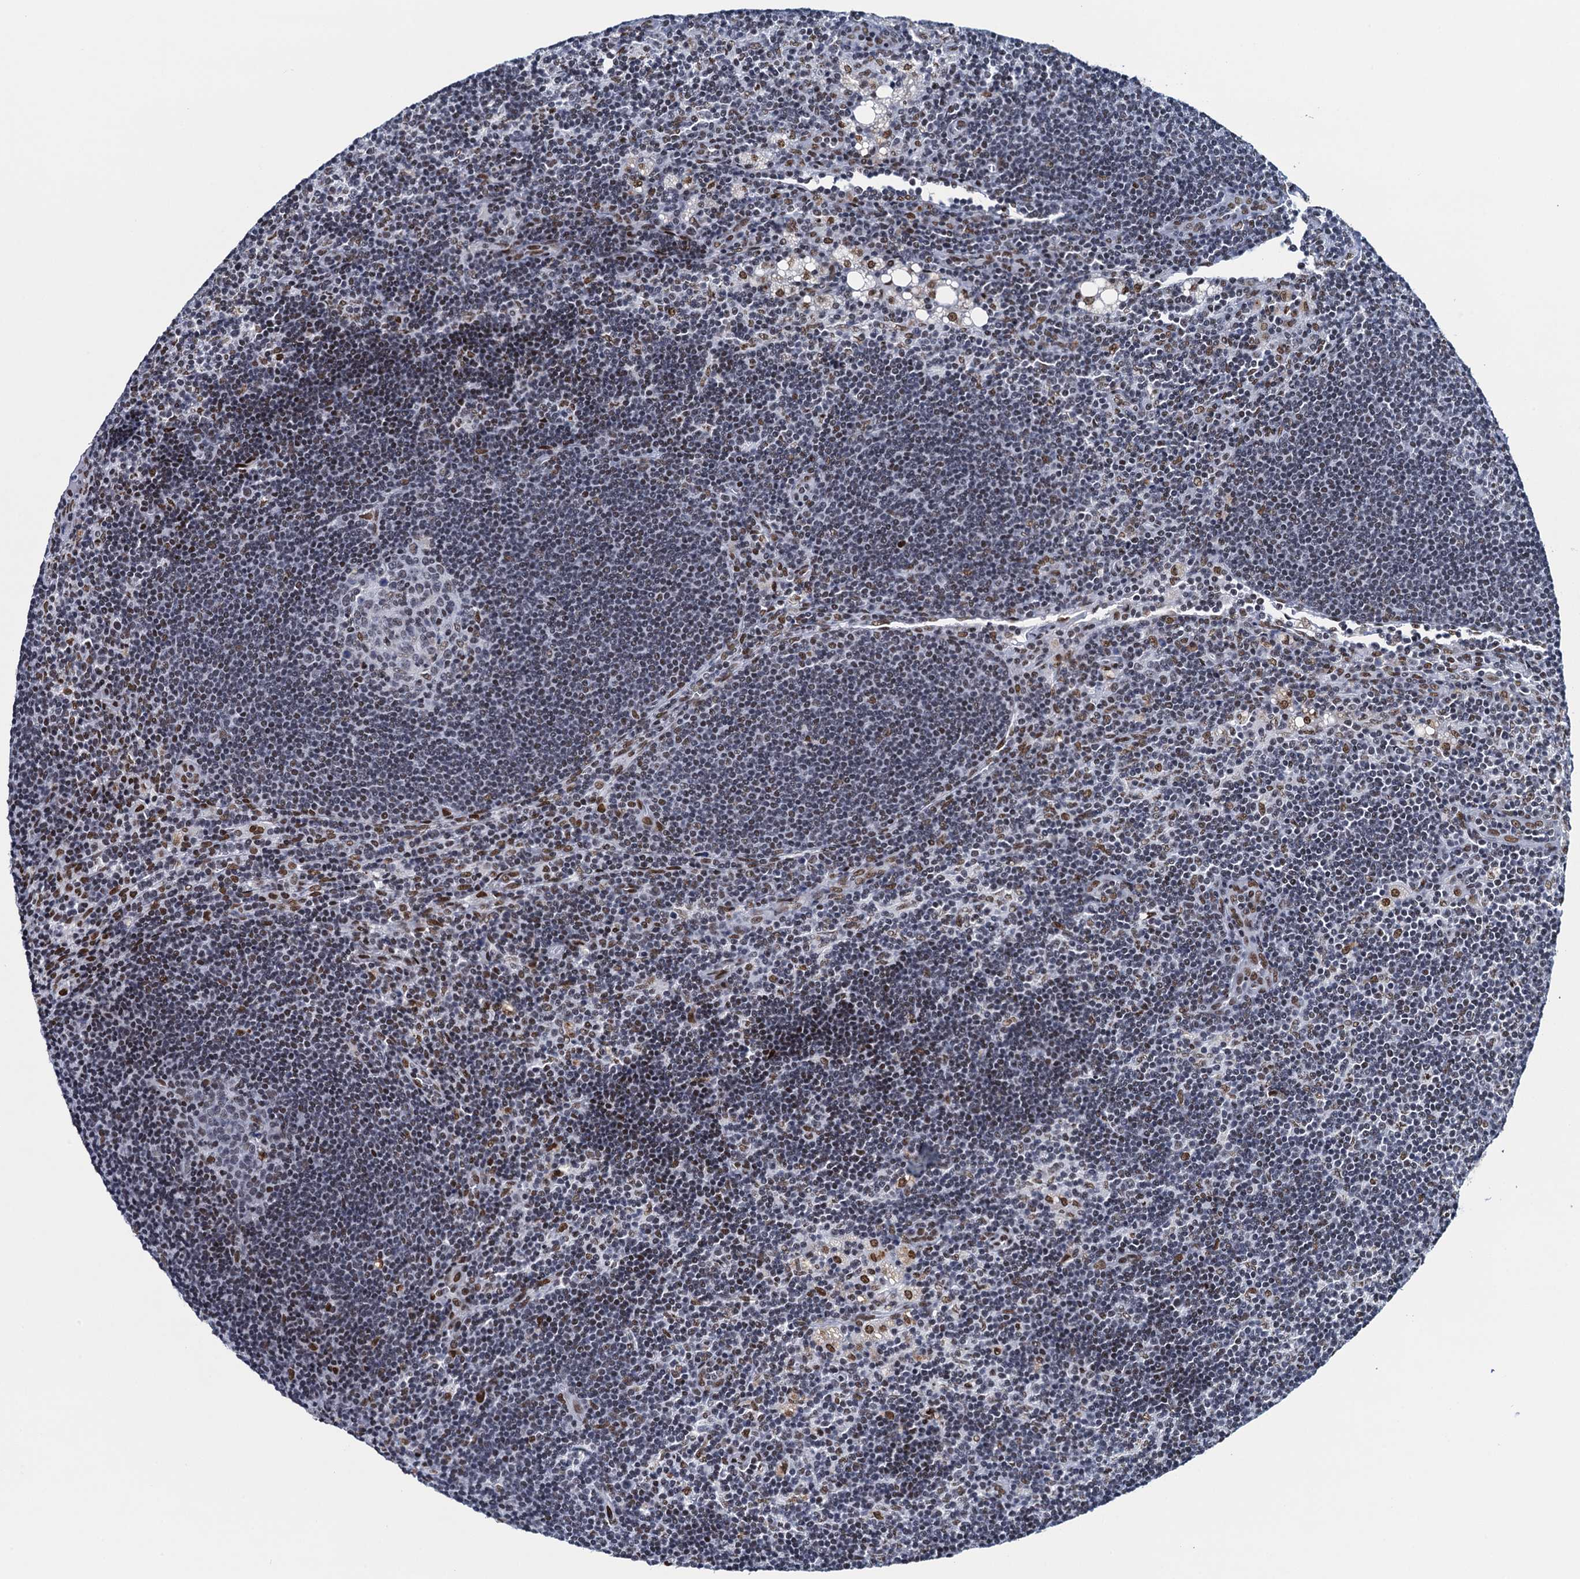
{"staining": {"intensity": "weak", "quantity": "<25%", "location": "nuclear"}, "tissue": "lymph node", "cell_type": "Germinal center cells", "image_type": "normal", "snomed": [{"axis": "morphology", "description": "Normal tissue, NOS"}, {"axis": "topography", "description": "Lymph node"}], "caption": "This is an immunohistochemistry (IHC) image of normal lymph node. There is no expression in germinal center cells.", "gene": "HNRNPUL2", "patient": {"sex": "male", "age": 24}}